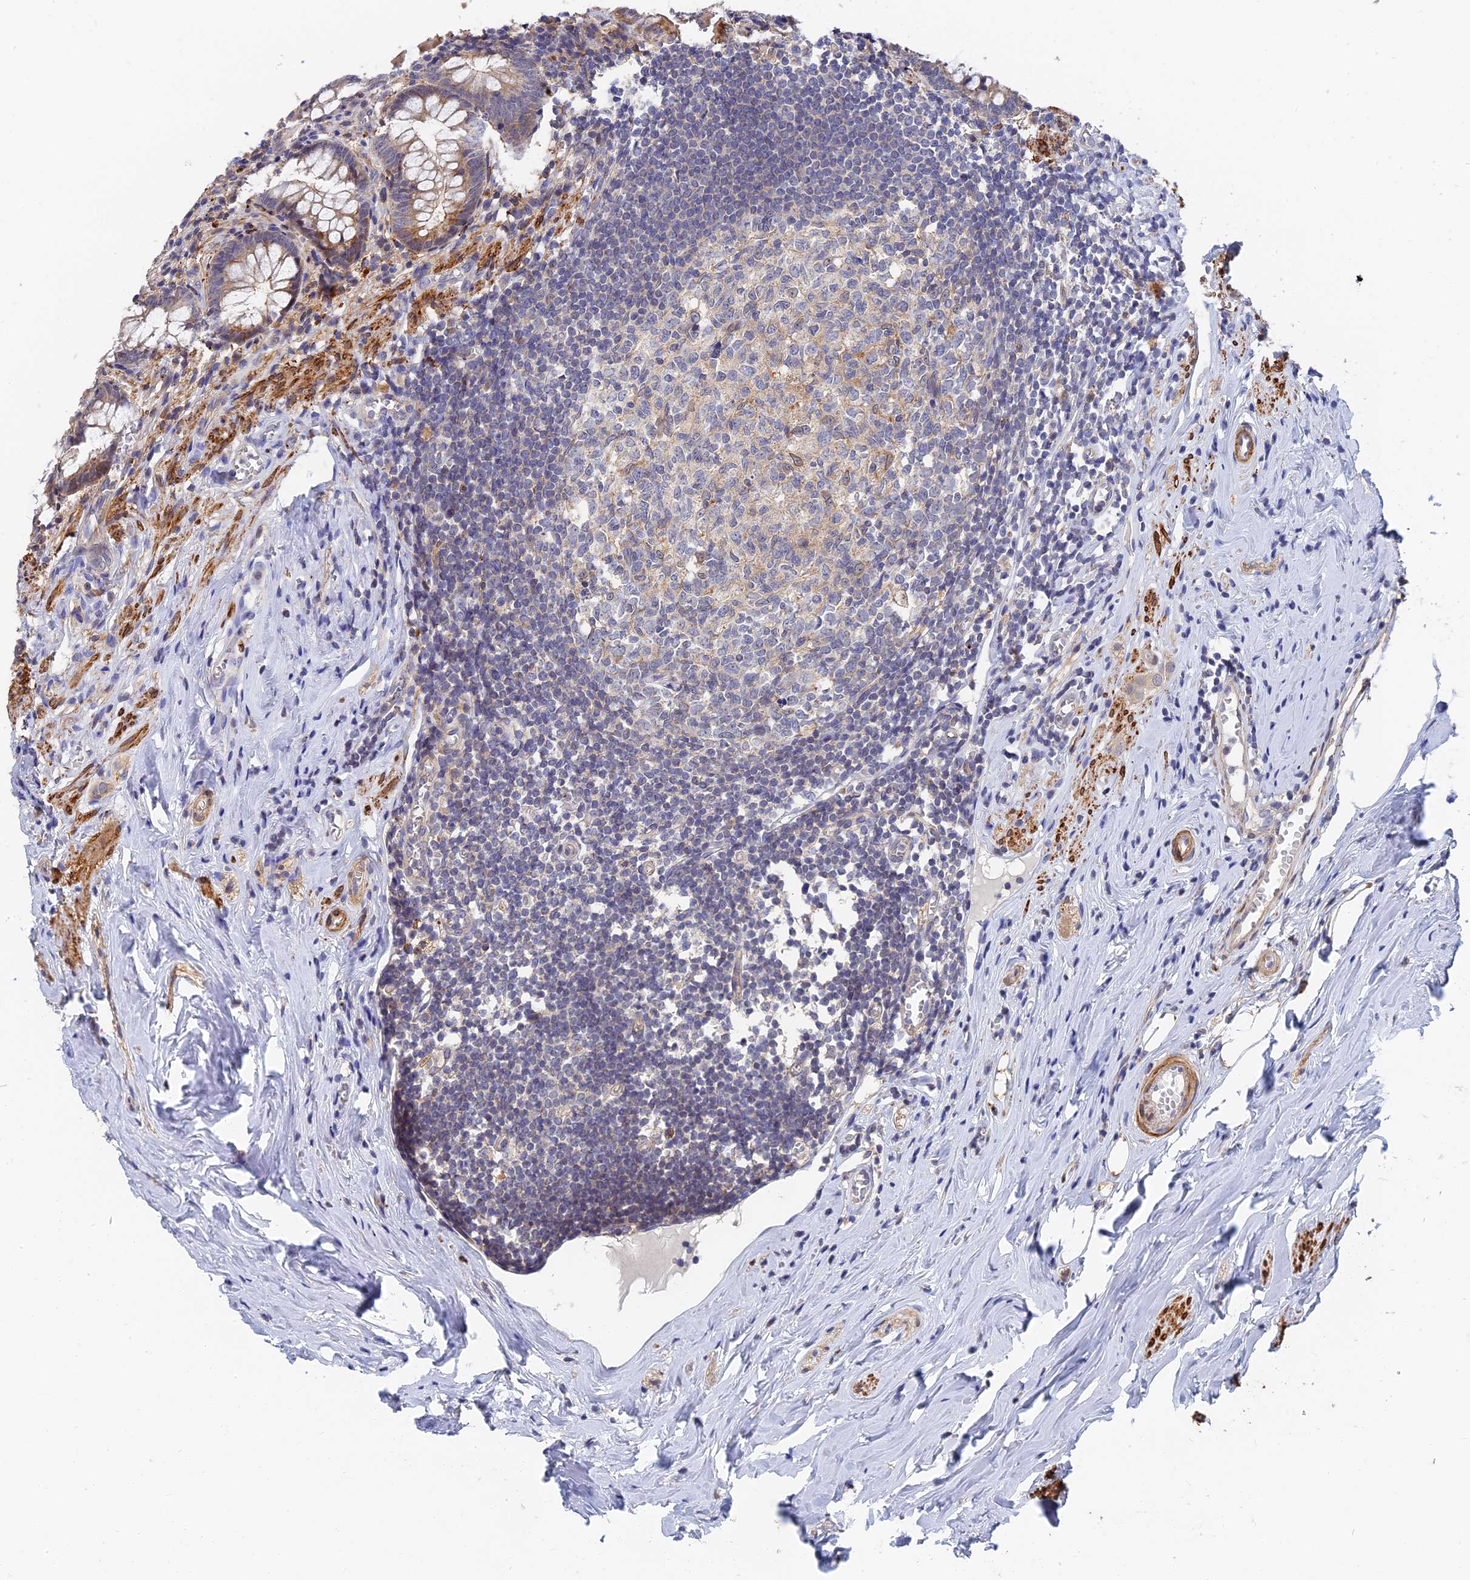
{"staining": {"intensity": "moderate", "quantity": "25%-75%", "location": "cytoplasmic/membranous"}, "tissue": "appendix", "cell_type": "Glandular cells", "image_type": "normal", "snomed": [{"axis": "morphology", "description": "Normal tissue, NOS"}, {"axis": "topography", "description": "Appendix"}], "caption": "A micrograph of human appendix stained for a protein exhibits moderate cytoplasmic/membranous brown staining in glandular cells.", "gene": "CCDC113", "patient": {"sex": "female", "age": 51}}